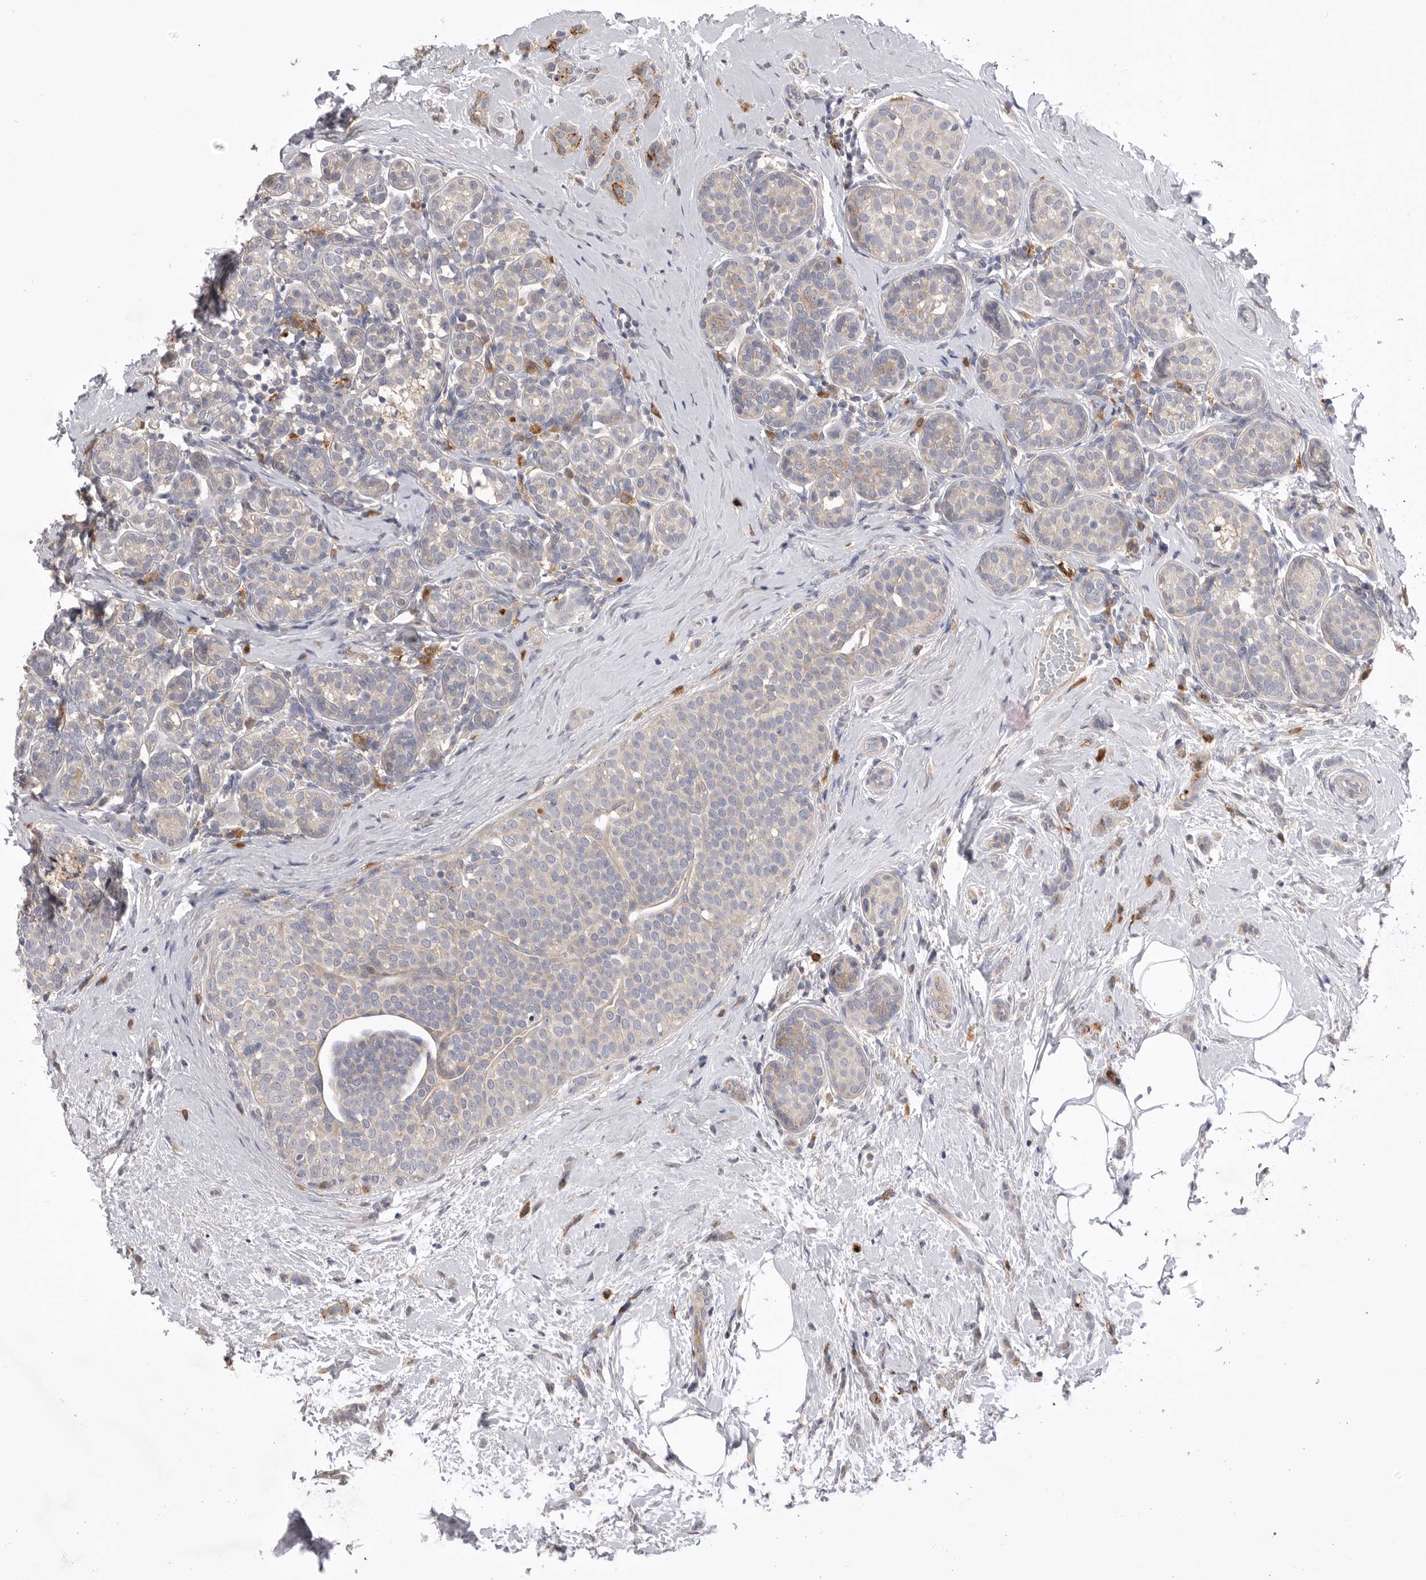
{"staining": {"intensity": "moderate", "quantity": "<25%", "location": "cytoplasmic/membranous"}, "tissue": "breast cancer", "cell_type": "Tumor cells", "image_type": "cancer", "snomed": [{"axis": "morphology", "description": "Lobular carcinoma, in situ"}, {"axis": "morphology", "description": "Lobular carcinoma"}, {"axis": "topography", "description": "Breast"}], "caption": "Breast cancer was stained to show a protein in brown. There is low levels of moderate cytoplasmic/membranous staining in approximately <25% of tumor cells.", "gene": "VAC14", "patient": {"sex": "female", "age": 41}}